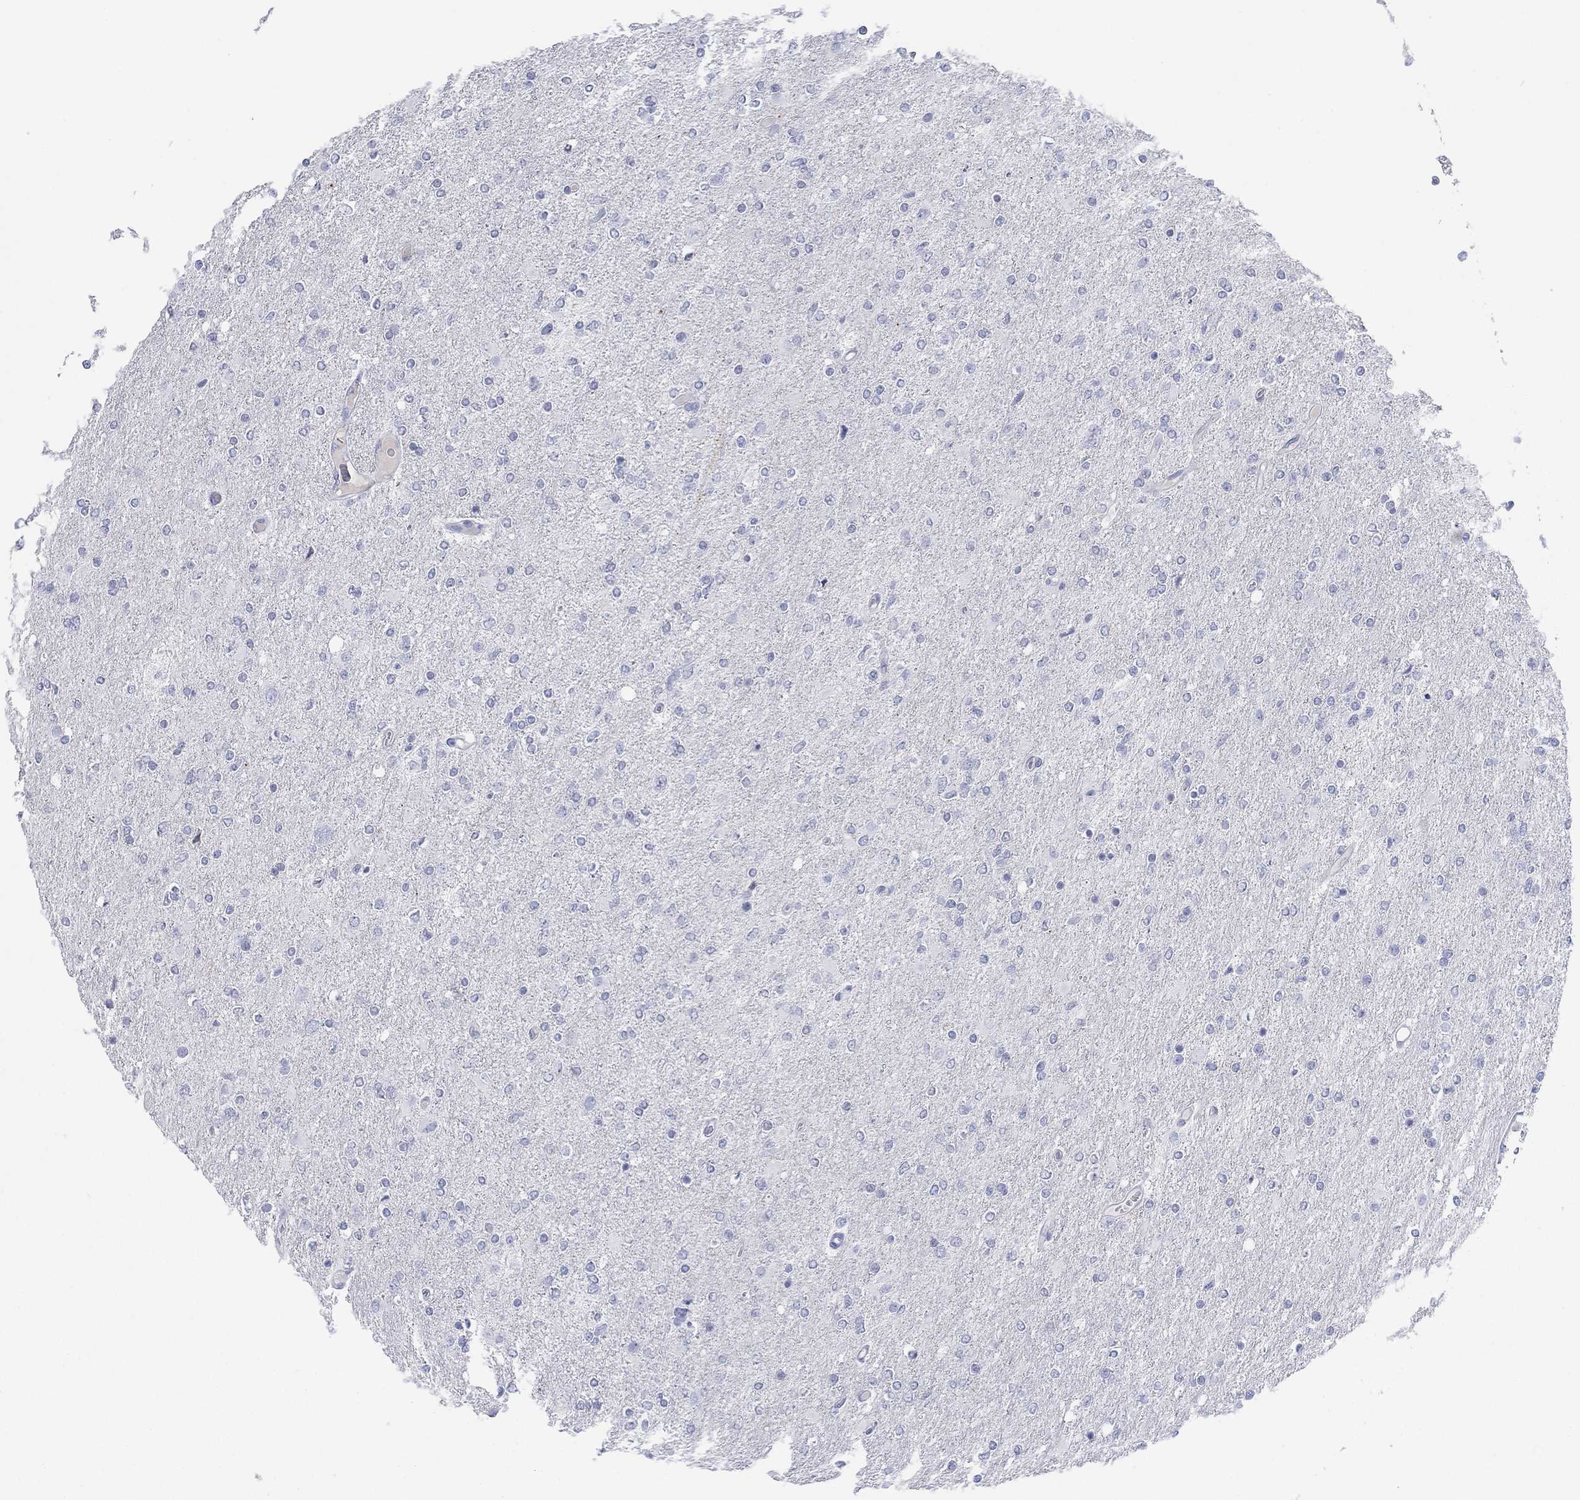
{"staining": {"intensity": "negative", "quantity": "none", "location": "none"}, "tissue": "glioma", "cell_type": "Tumor cells", "image_type": "cancer", "snomed": [{"axis": "morphology", "description": "Glioma, malignant, High grade"}, {"axis": "topography", "description": "Cerebral cortex"}], "caption": "IHC of human glioma displays no expression in tumor cells. (Stains: DAB immunohistochemistry with hematoxylin counter stain, Microscopy: brightfield microscopy at high magnification).", "gene": "PDYN", "patient": {"sex": "male", "age": 70}}